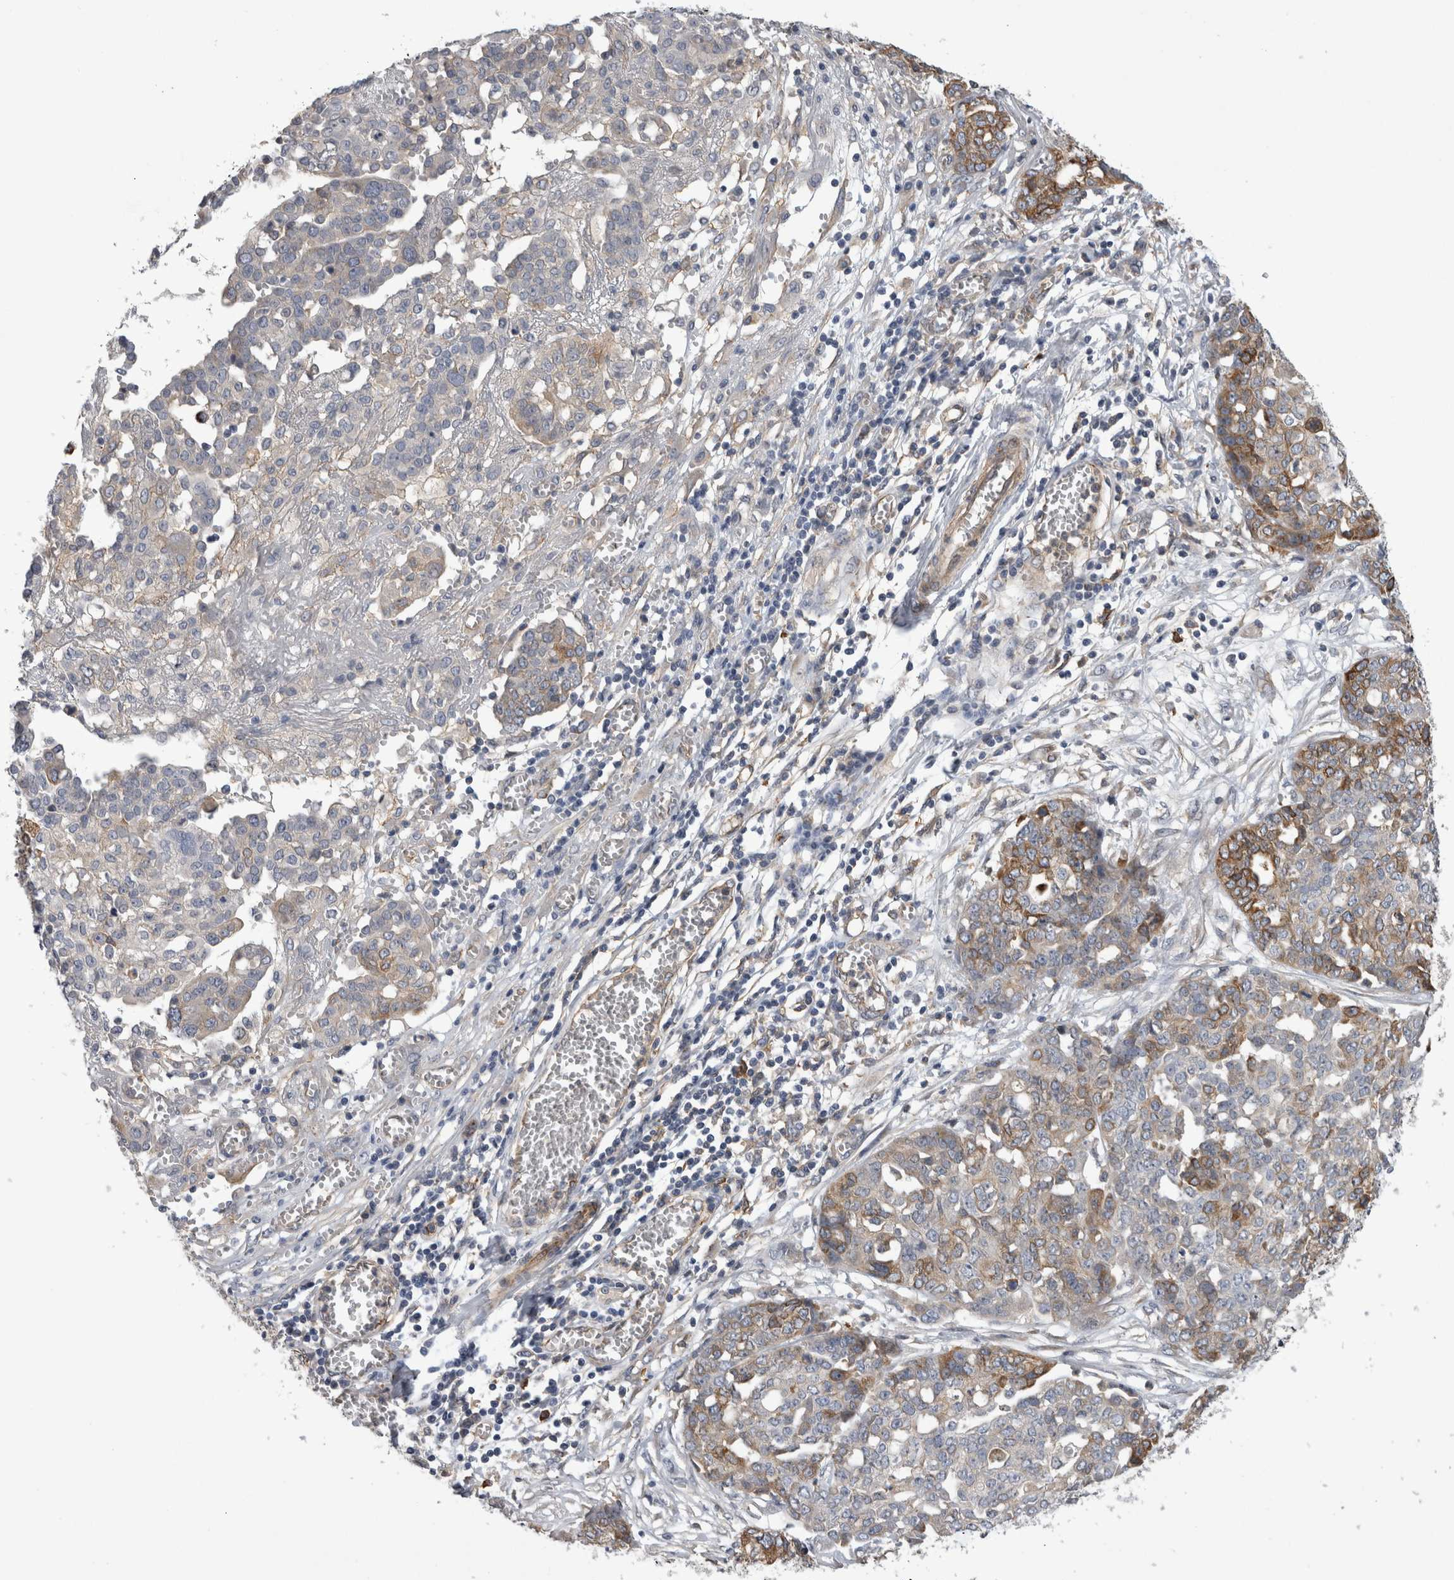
{"staining": {"intensity": "moderate", "quantity": "<25%", "location": "cytoplasmic/membranous"}, "tissue": "ovarian cancer", "cell_type": "Tumor cells", "image_type": "cancer", "snomed": [{"axis": "morphology", "description": "Cystadenocarcinoma, serous, NOS"}, {"axis": "topography", "description": "Soft tissue"}, {"axis": "topography", "description": "Ovary"}], "caption": "Tumor cells display moderate cytoplasmic/membranous staining in about <25% of cells in ovarian cancer.", "gene": "ANKFY1", "patient": {"sex": "female", "age": 57}}